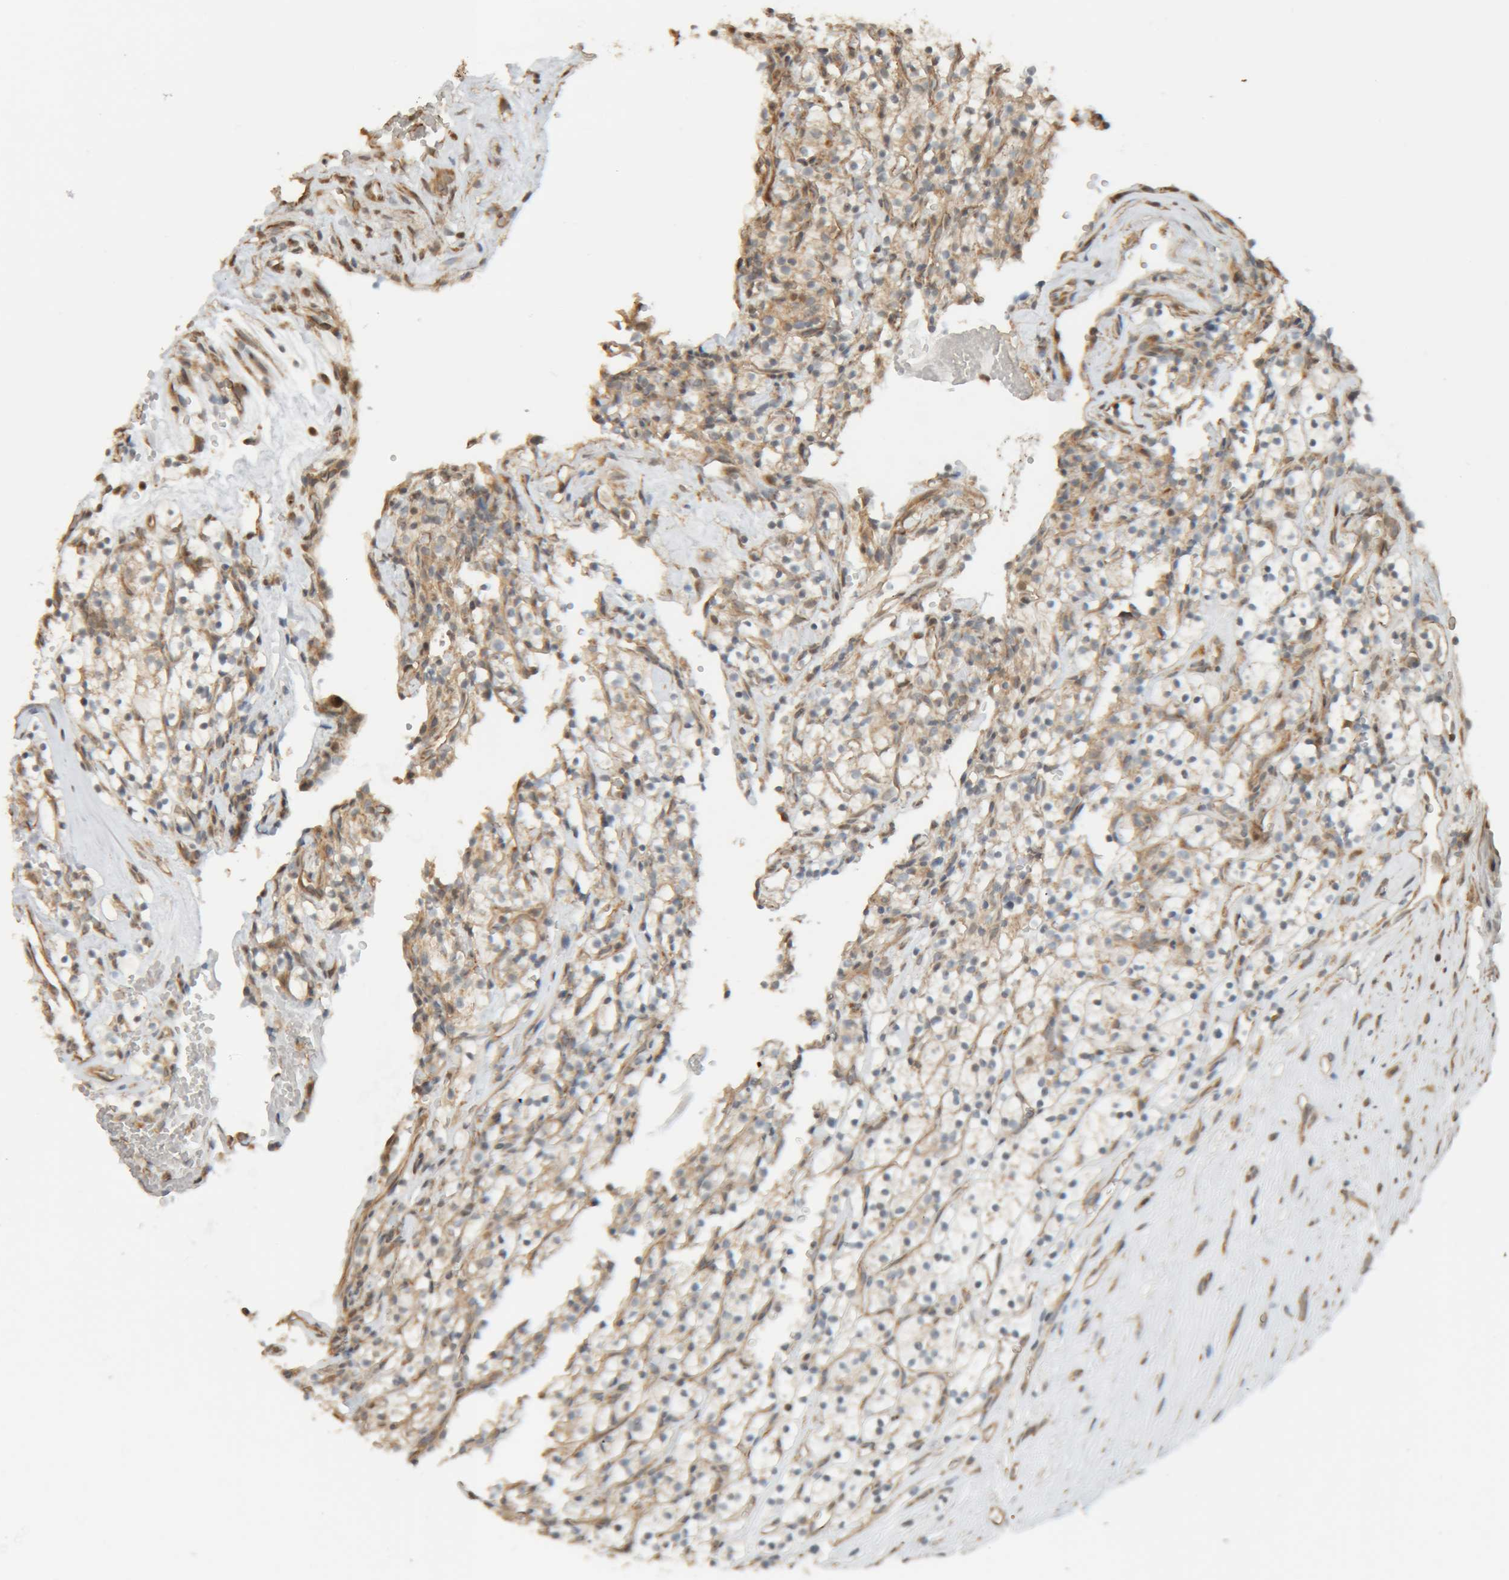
{"staining": {"intensity": "weak", "quantity": "<25%", "location": "cytoplasmic/membranous"}, "tissue": "renal cancer", "cell_type": "Tumor cells", "image_type": "cancer", "snomed": [{"axis": "morphology", "description": "Adenocarcinoma, NOS"}, {"axis": "topography", "description": "Kidney"}], "caption": "Micrograph shows no significant protein staining in tumor cells of renal cancer.", "gene": "GINS4", "patient": {"sex": "female", "age": 57}}